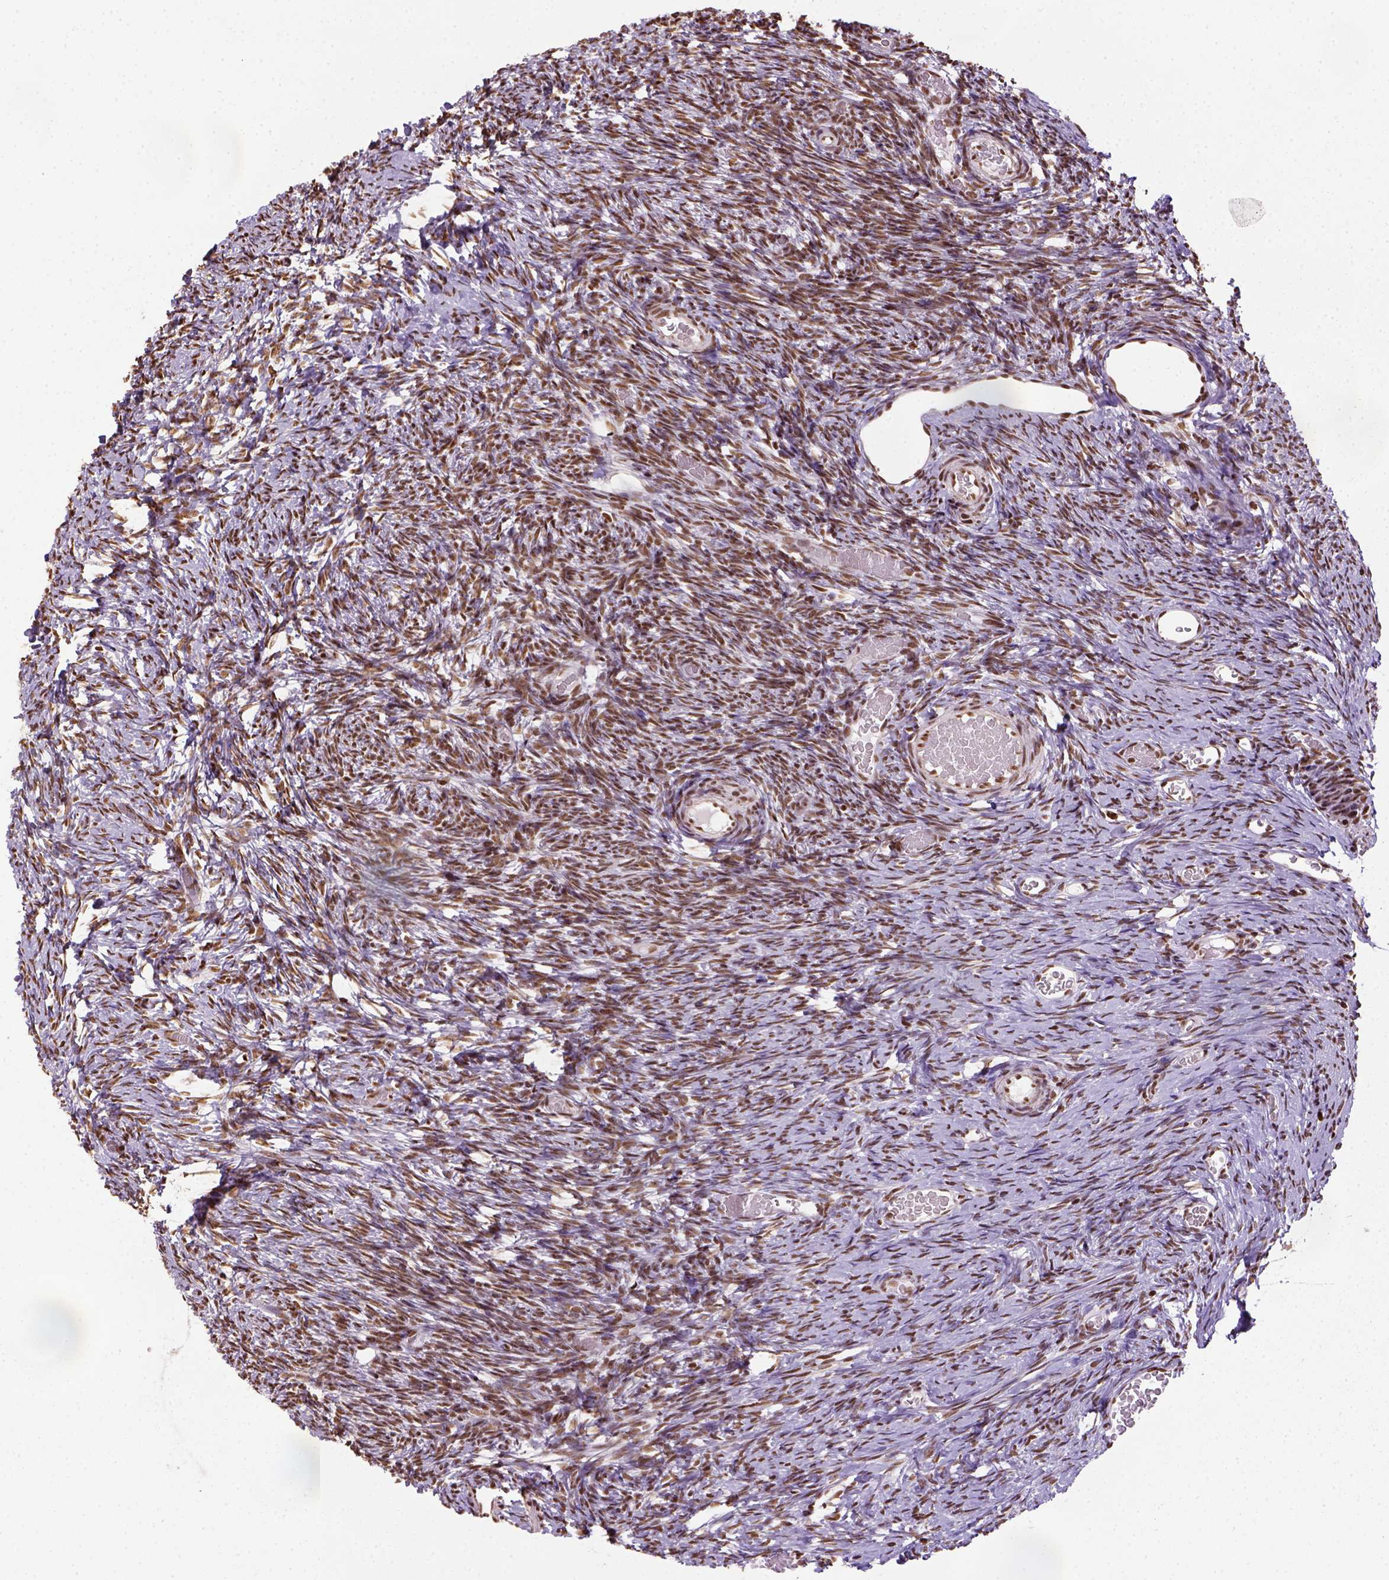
{"staining": {"intensity": "strong", "quantity": ">75%", "location": "nuclear"}, "tissue": "ovary", "cell_type": "Follicle cells", "image_type": "normal", "snomed": [{"axis": "morphology", "description": "Normal tissue, NOS"}, {"axis": "topography", "description": "Ovary"}], "caption": "Immunohistochemical staining of unremarkable ovary exhibits high levels of strong nuclear expression in about >75% of follicle cells.", "gene": "CCAR1", "patient": {"sex": "female", "age": 39}}